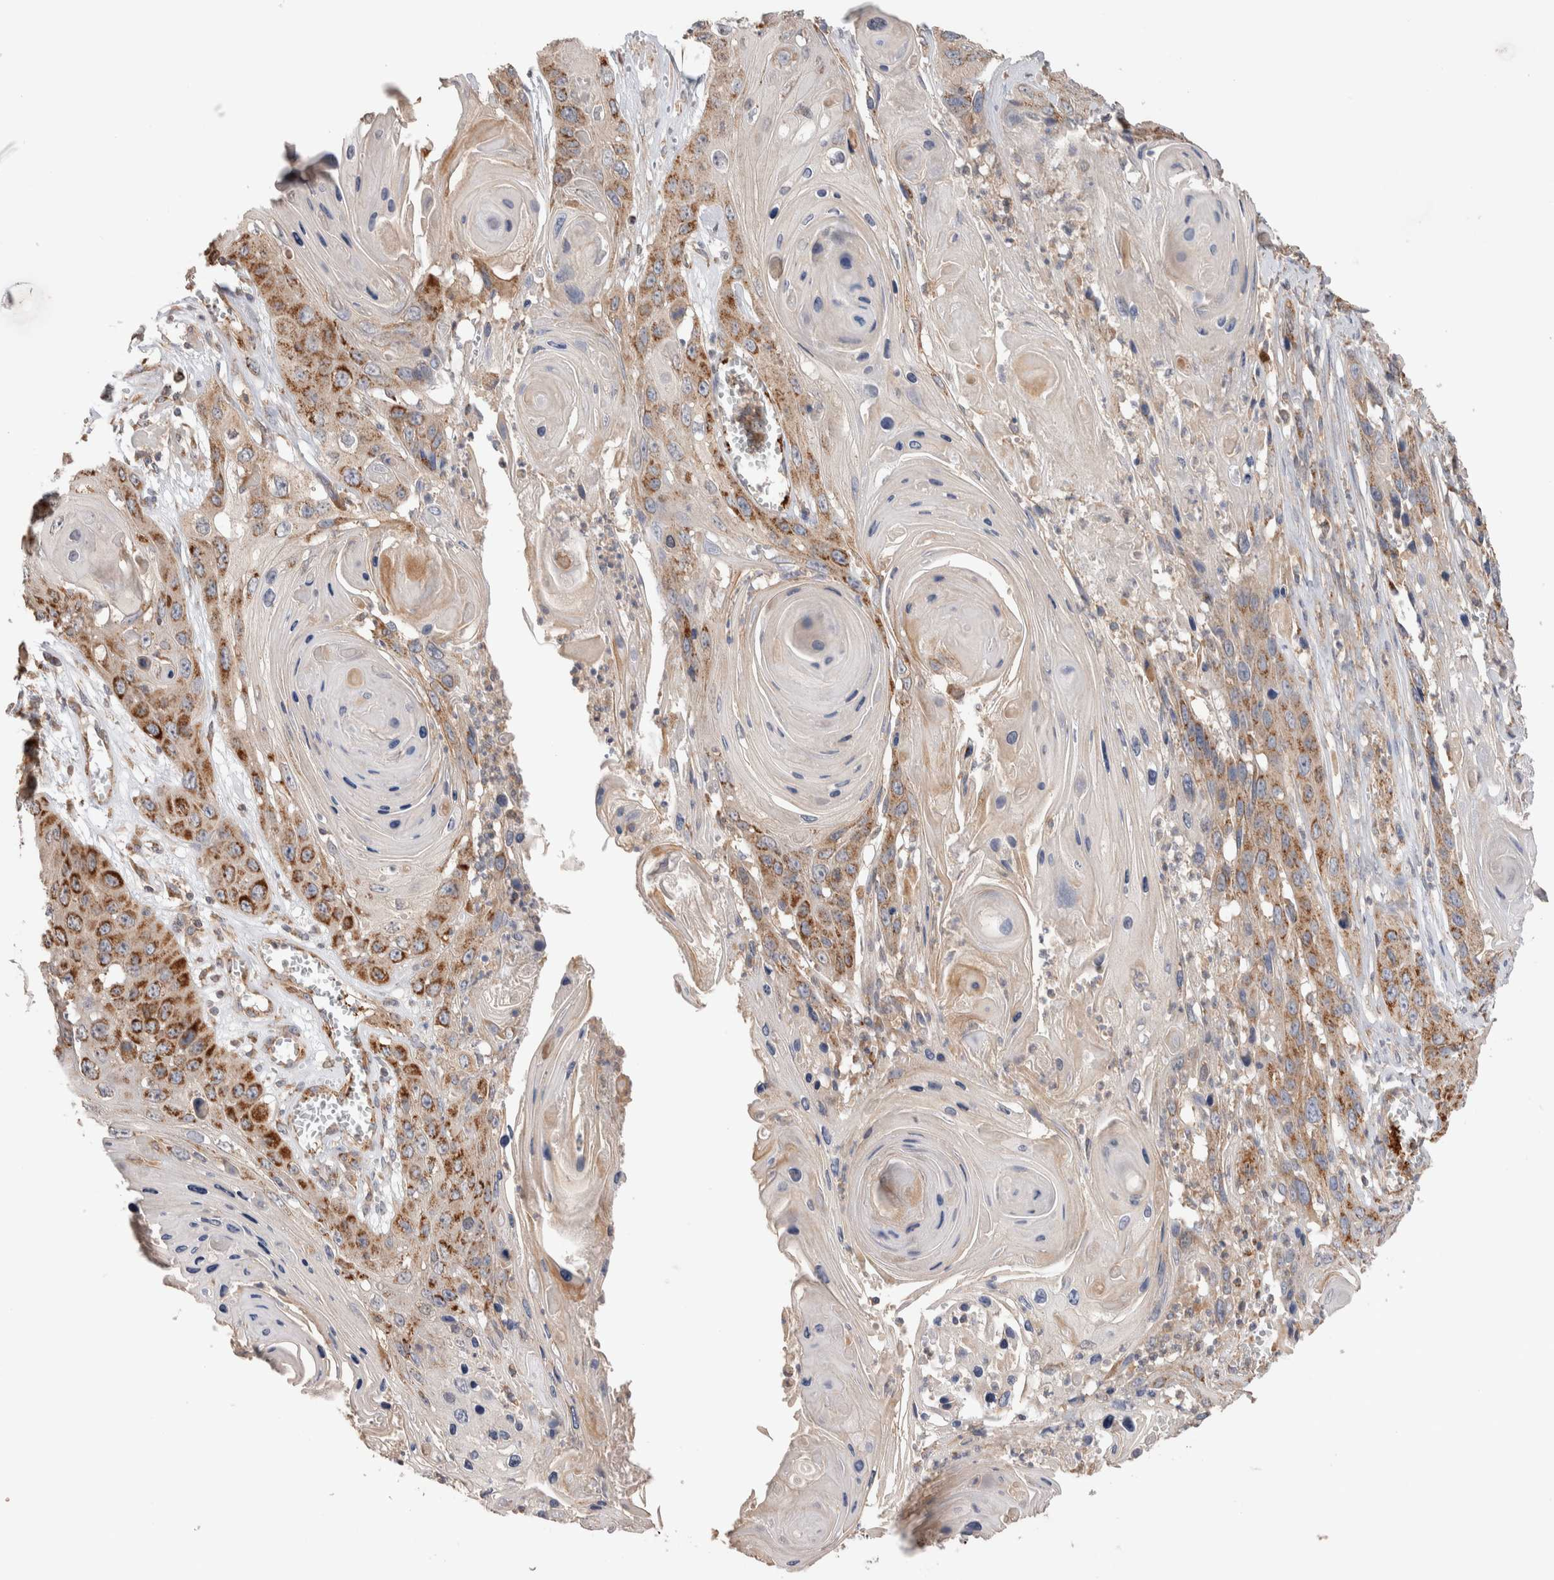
{"staining": {"intensity": "moderate", "quantity": "25%-75%", "location": "cytoplasmic/membranous"}, "tissue": "skin cancer", "cell_type": "Tumor cells", "image_type": "cancer", "snomed": [{"axis": "morphology", "description": "Squamous cell carcinoma, NOS"}, {"axis": "topography", "description": "Skin"}], "caption": "Skin cancer (squamous cell carcinoma) stained with DAB IHC reveals medium levels of moderate cytoplasmic/membranous staining in about 25%-75% of tumor cells. Nuclei are stained in blue.", "gene": "DEPTOR", "patient": {"sex": "male", "age": 55}}